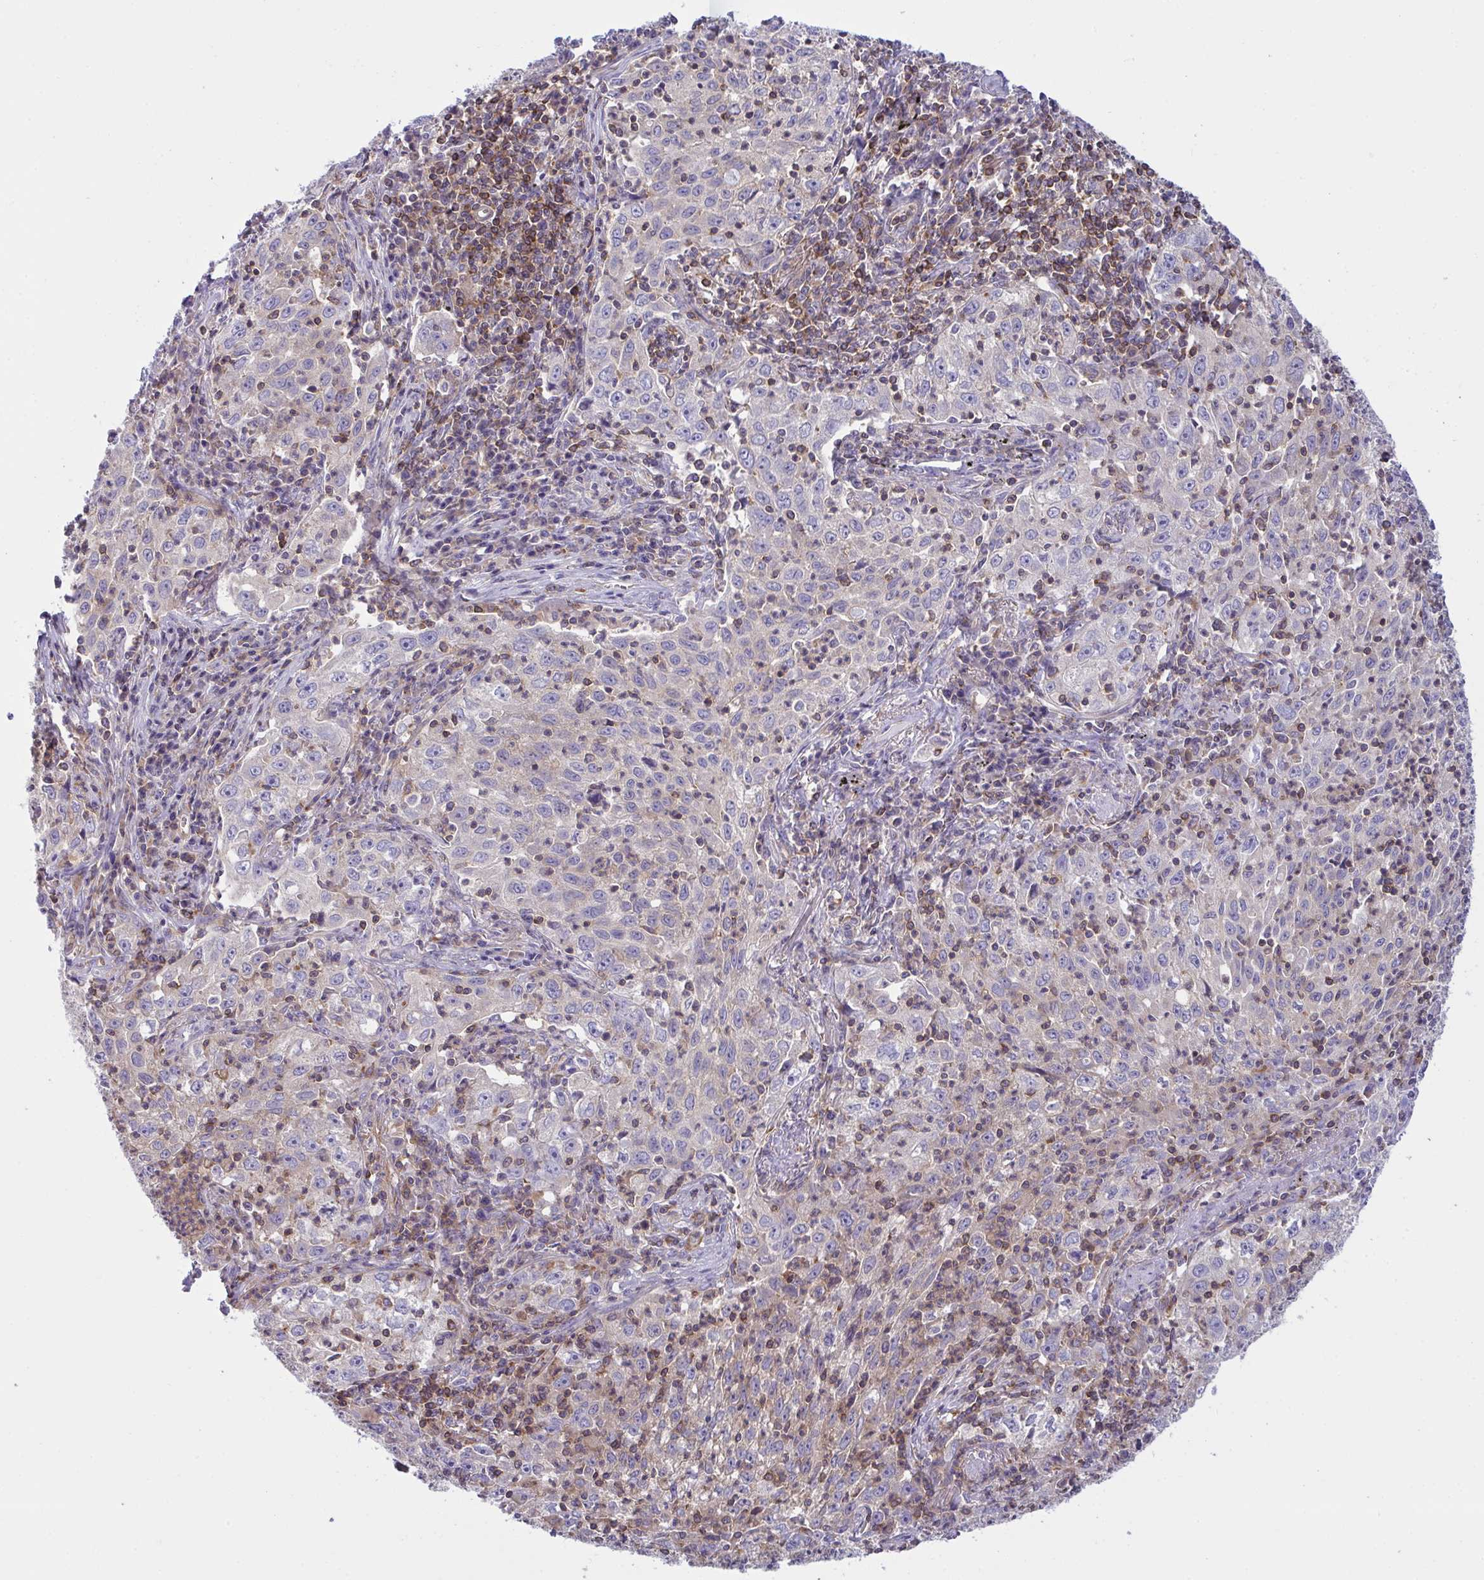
{"staining": {"intensity": "negative", "quantity": "none", "location": "none"}, "tissue": "lung cancer", "cell_type": "Tumor cells", "image_type": "cancer", "snomed": [{"axis": "morphology", "description": "Squamous cell carcinoma, NOS"}, {"axis": "topography", "description": "Lung"}], "caption": "The micrograph reveals no significant positivity in tumor cells of lung cancer (squamous cell carcinoma).", "gene": "TSC22D3", "patient": {"sex": "male", "age": 71}}